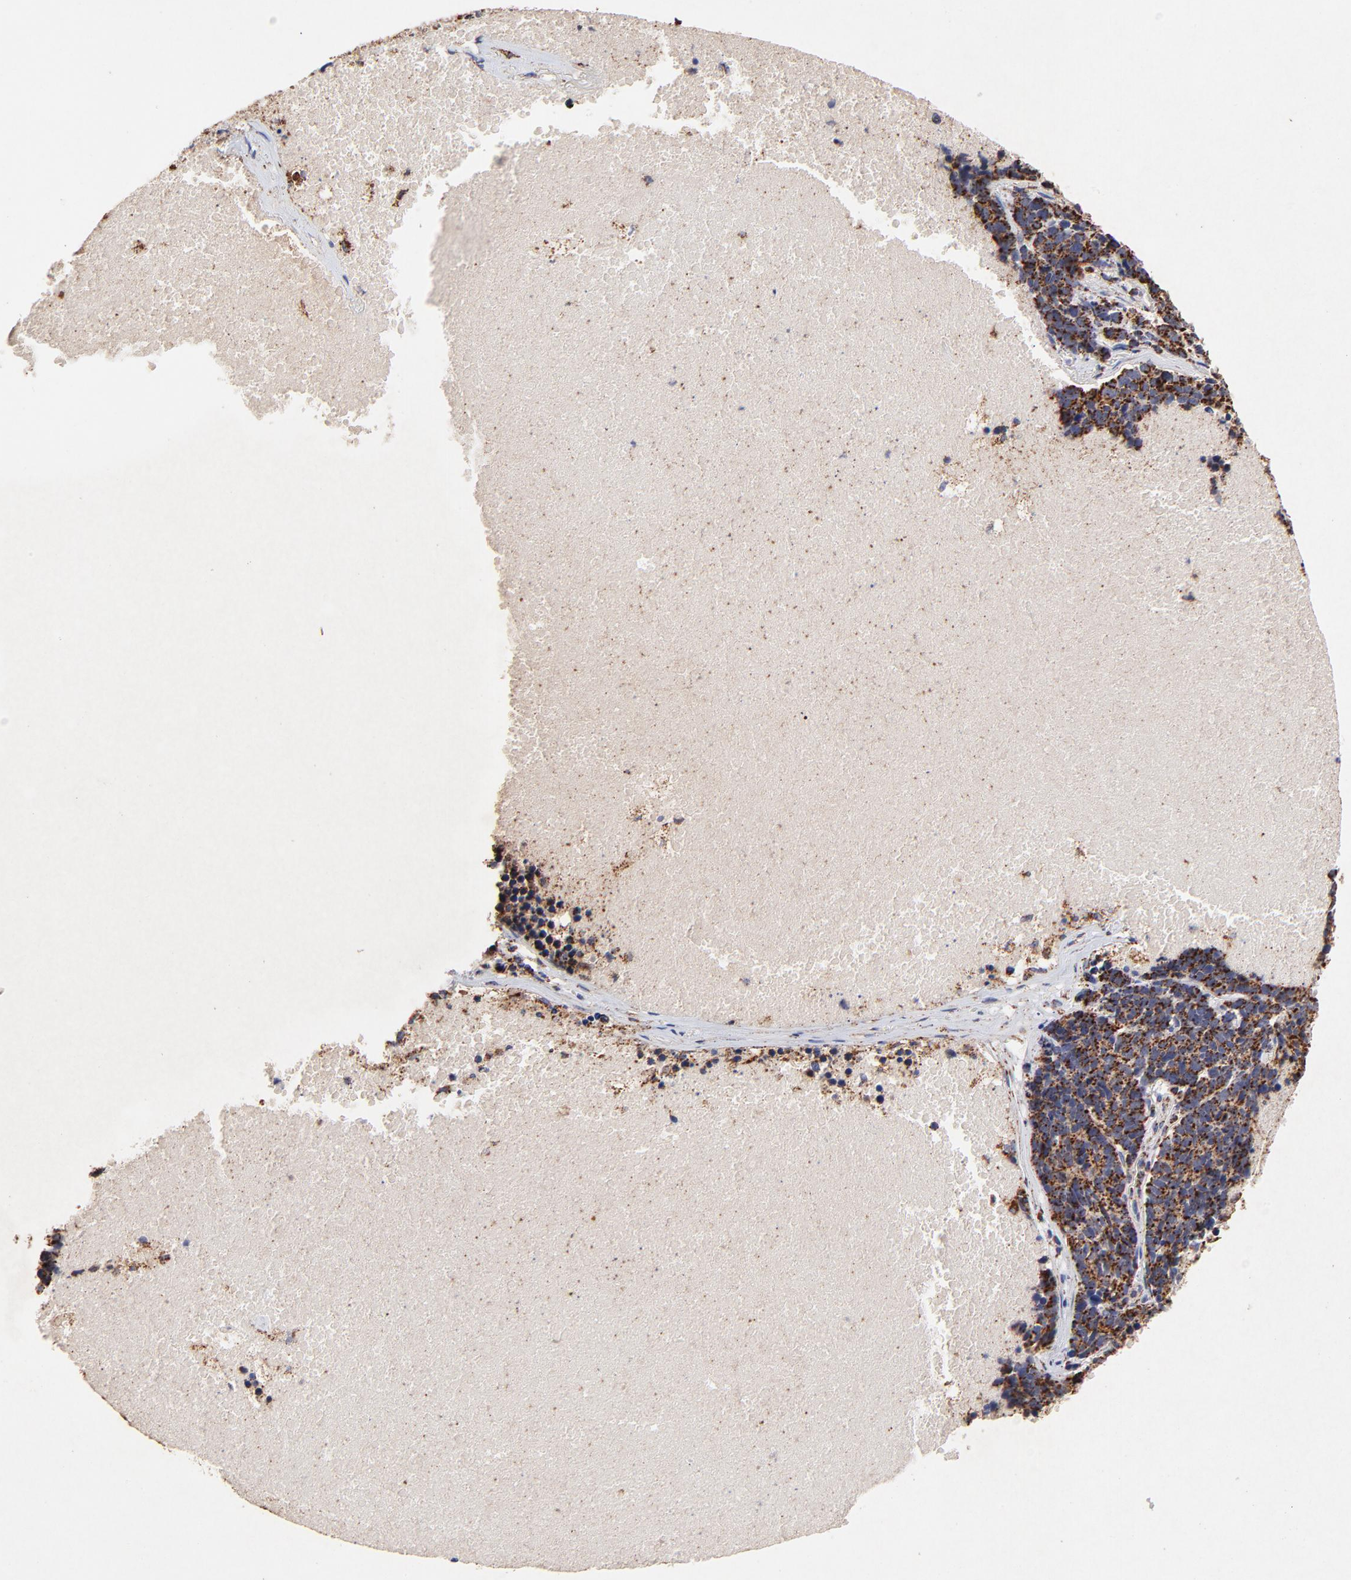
{"staining": {"intensity": "moderate", "quantity": ">75%", "location": "cytoplasmic/membranous"}, "tissue": "lung cancer", "cell_type": "Tumor cells", "image_type": "cancer", "snomed": [{"axis": "morphology", "description": "Neoplasm, malignant, NOS"}, {"axis": "topography", "description": "Lung"}], "caption": "This micrograph exhibits IHC staining of human lung cancer (malignant neoplasm), with medium moderate cytoplasmic/membranous expression in approximately >75% of tumor cells.", "gene": "SSBP1", "patient": {"sex": "female", "age": 75}}